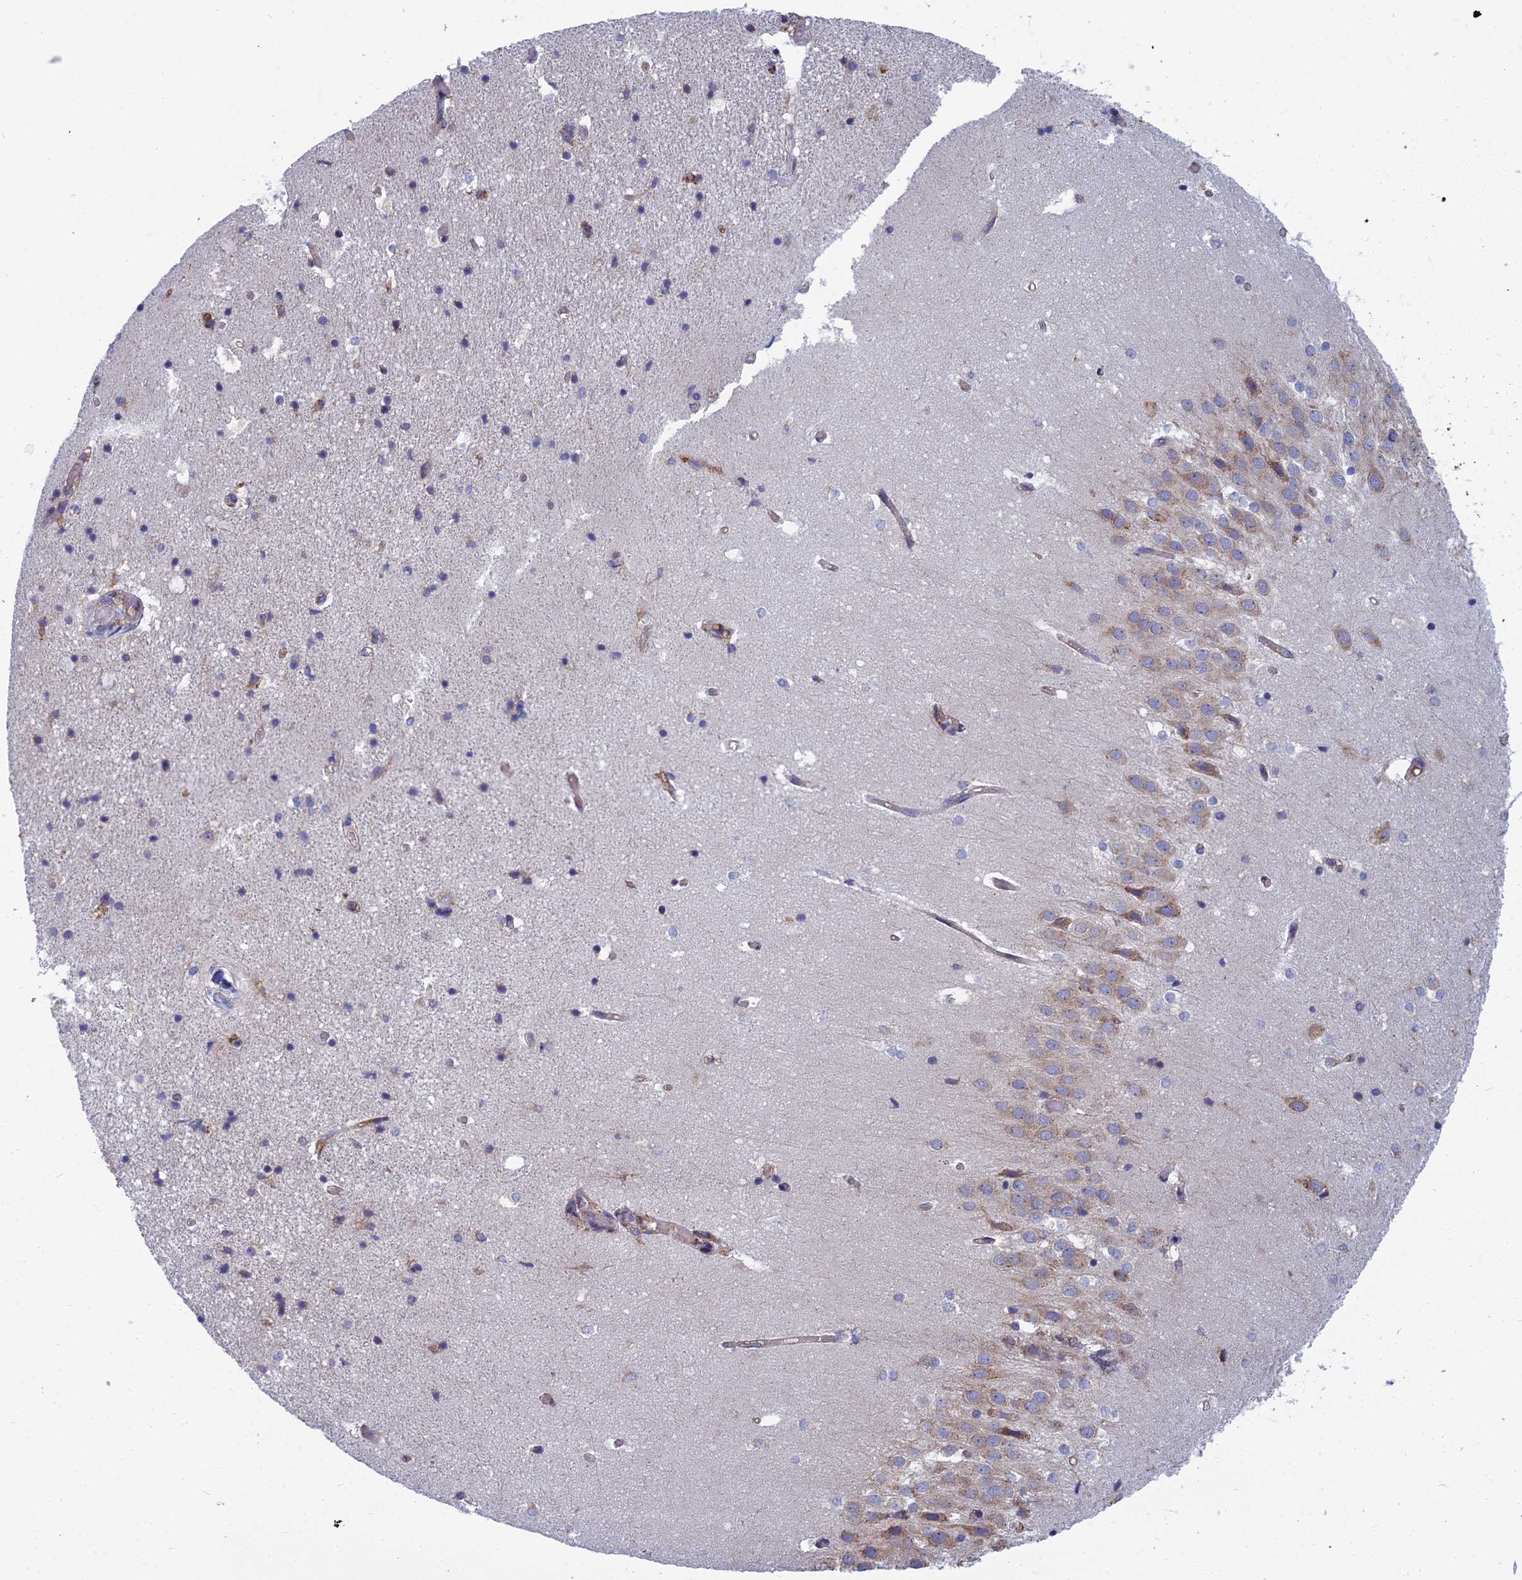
{"staining": {"intensity": "negative", "quantity": "none", "location": "none"}, "tissue": "hippocampus", "cell_type": "Glial cells", "image_type": "normal", "snomed": [{"axis": "morphology", "description": "Normal tissue, NOS"}, {"axis": "topography", "description": "Hippocampus"}], "caption": "An image of hippocampus stained for a protein displays no brown staining in glial cells.", "gene": "KIAA1143", "patient": {"sex": "female", "age": 52}}